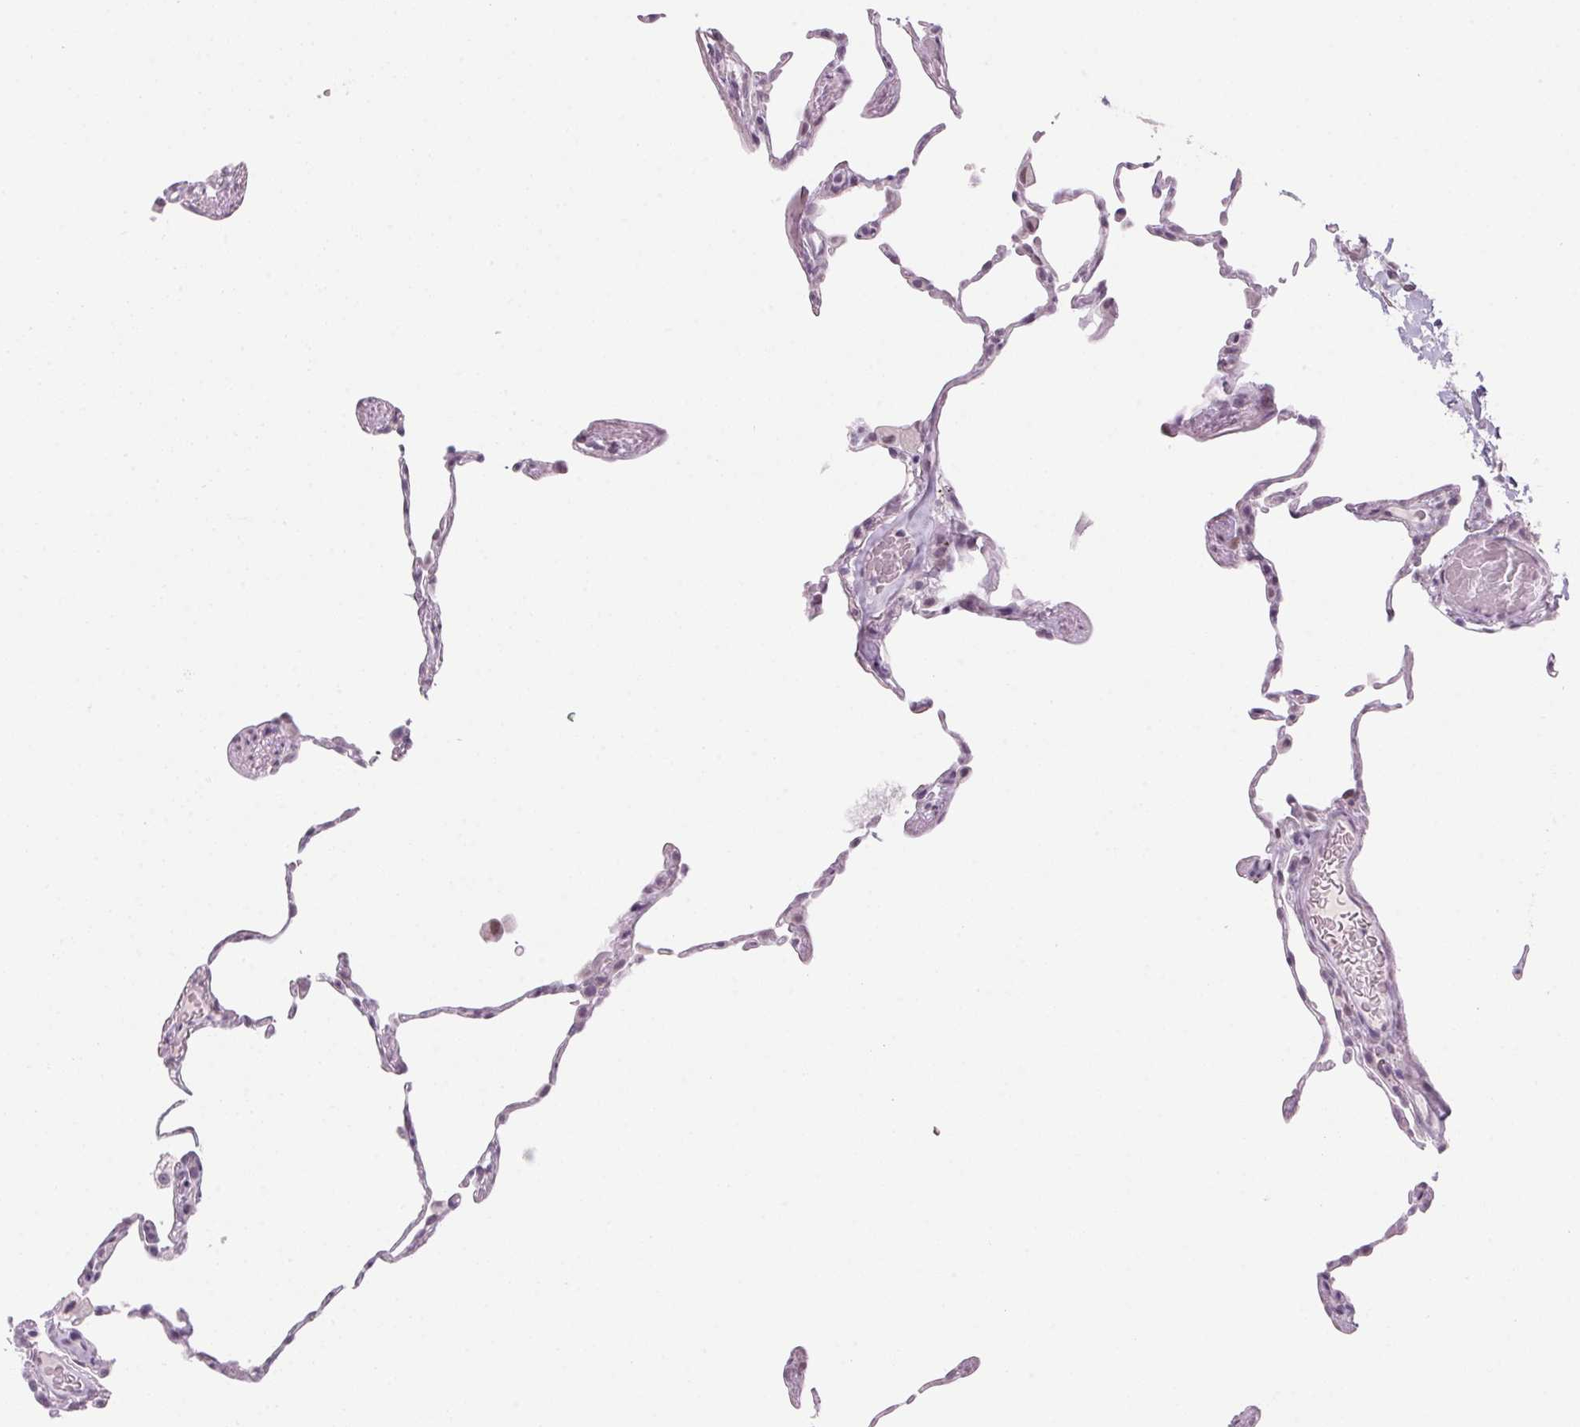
{"staining": {"intensity": "negative", "quantity": "none", "location": "none"}, "tissue": "lung", "cell_type": "Alveolar cells", "image_type": "normal", "snomed": [{"axis": "morphology", "description": "Normal tissue, NOS"}, {"axis": "topography", "description": "Lung"}], "caption": "Alveolar cells are negative for protein expression in unremarkable human lung.", "gene": "KCNQ2", "patient": {"sex": "female", "age": 57}}